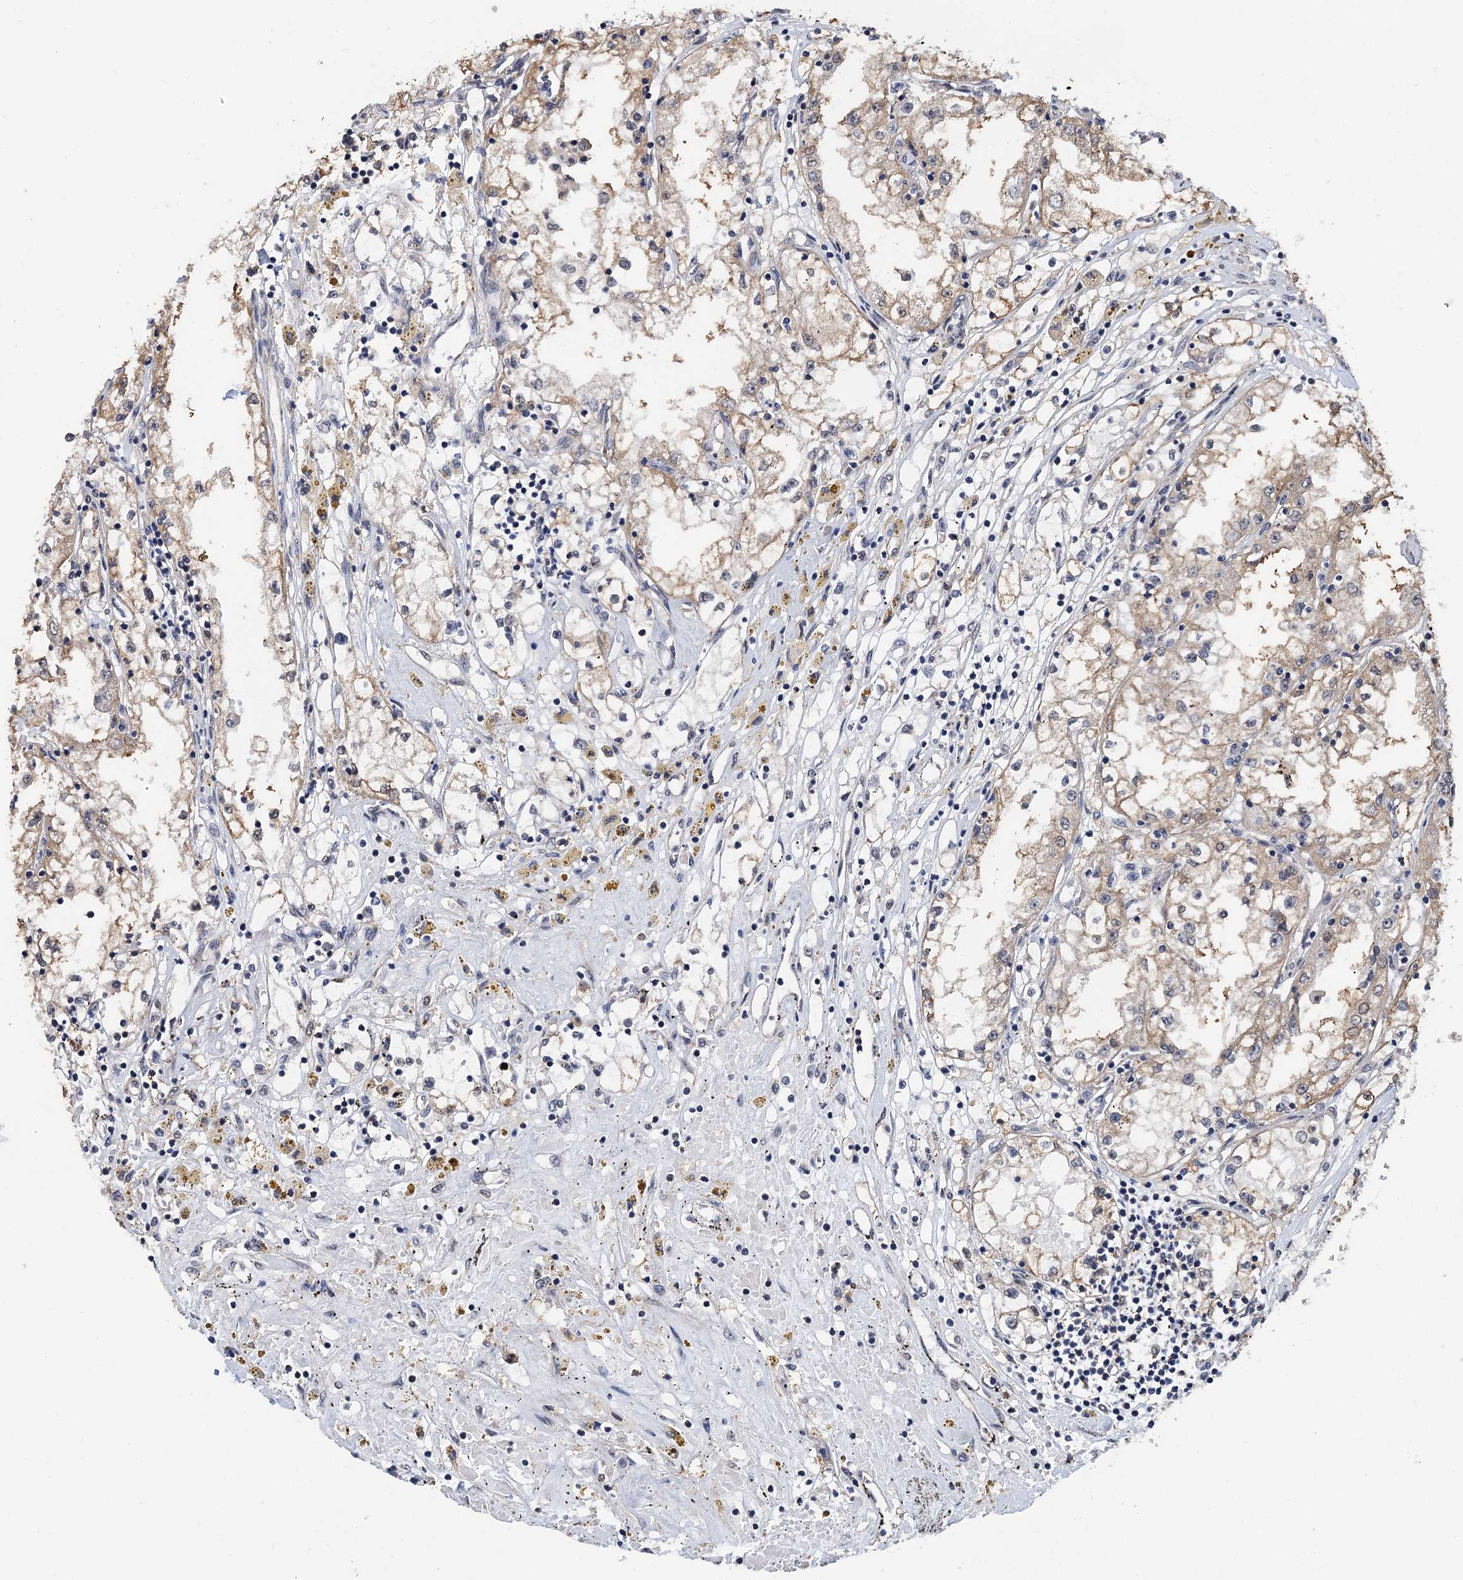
{"staining": {"intensity": "weak", "quantity": ">75%", "location": "cytoplasmic/membranous"}, "tissue": "renal cancer", "cell_type": "Tumor cells", "image_type": "cancer", "snomed": [{"axis": "morphology", "description": "Adenocarcinoma, NOS"}, {"axis": "topography", "description": "Kidney"}], "caption": "Immunohistochemical staining of adenocarcinoma (renal) reveals low levels of weak cytoplasmic/membranous positivity in approximately >75% of tumor cells.", "gene": "PTCD3", "patient": {"sex": "male", "age": 56}}